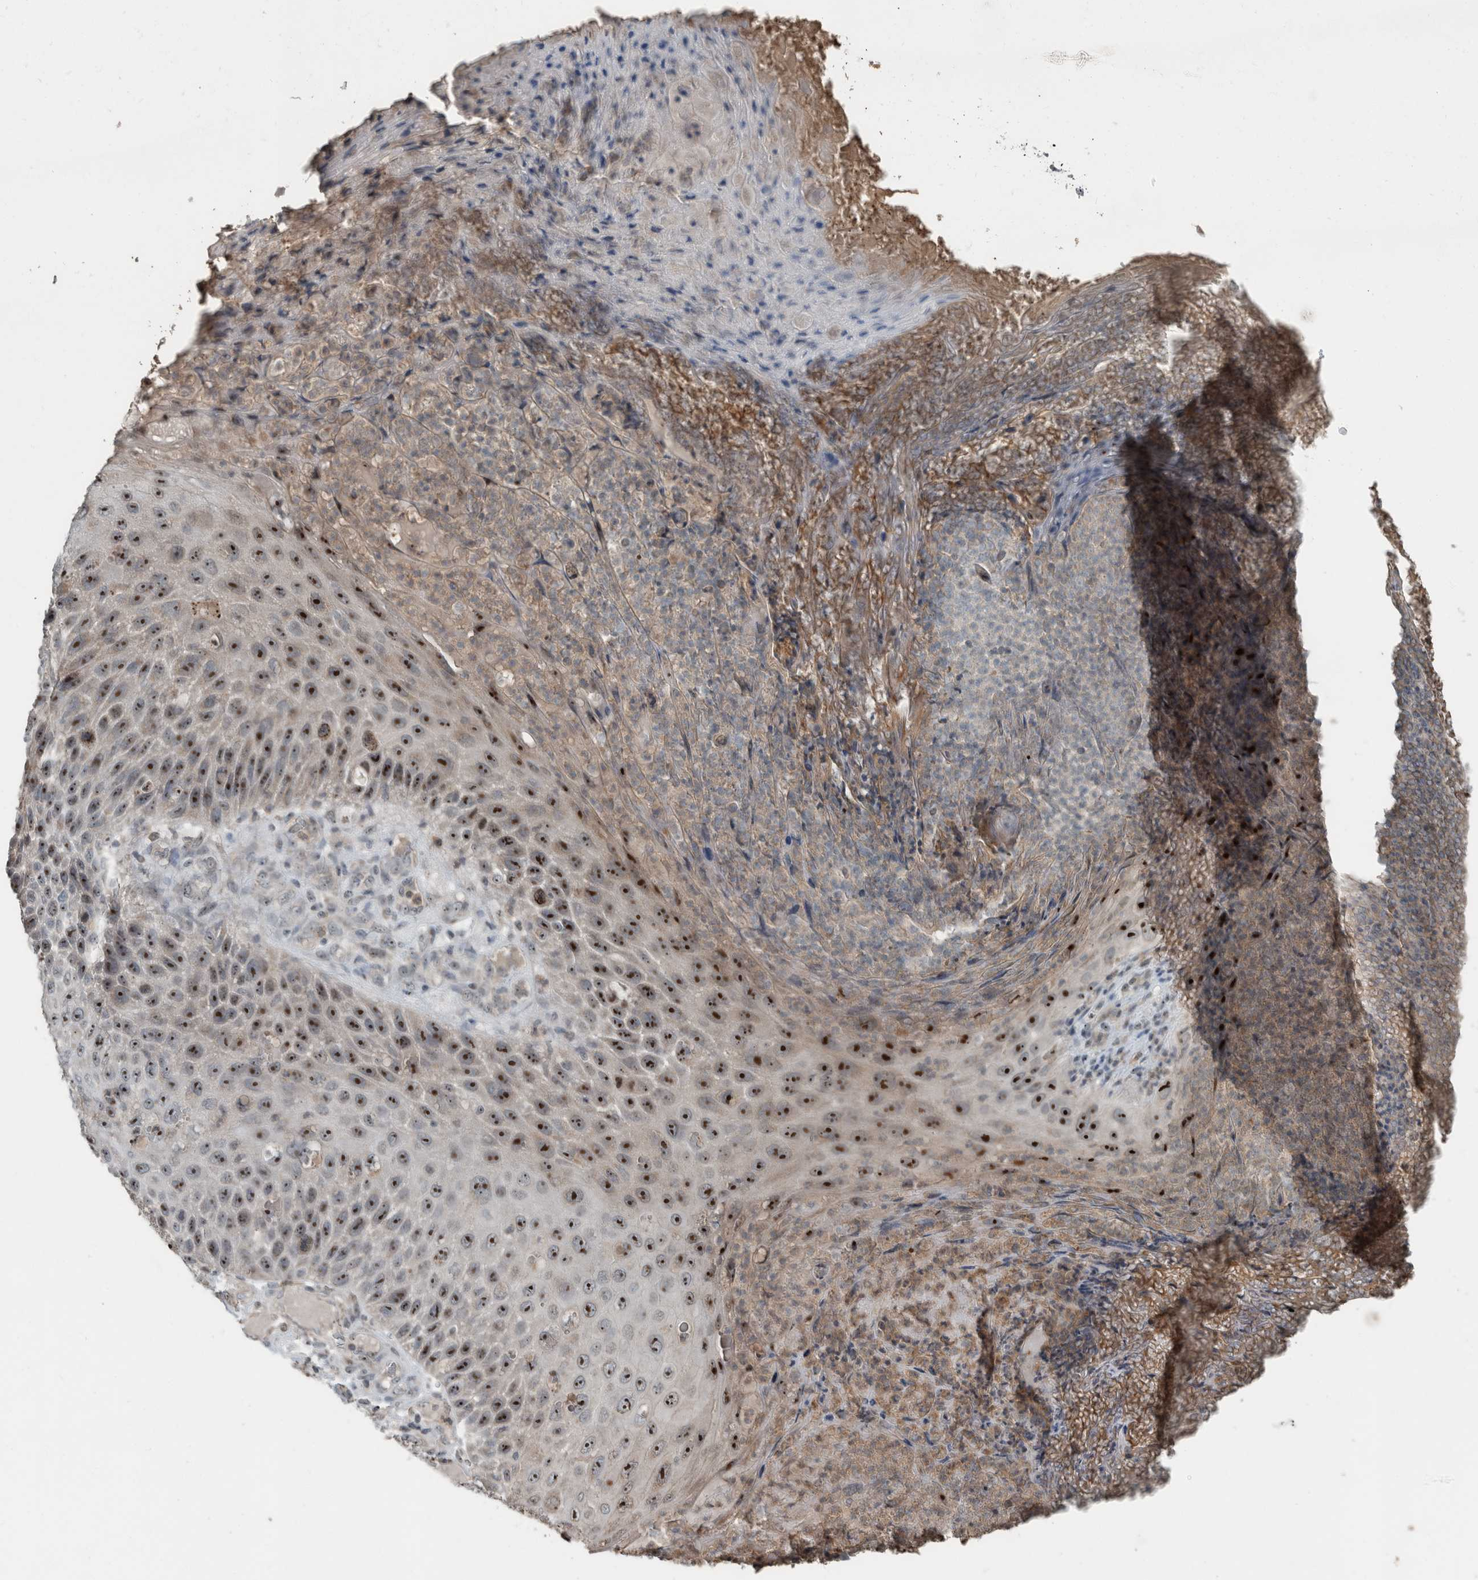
{"staining": {"intensity": "strong", "quantity": "25%-75%", "location": "nuclear"}, "tissue": "skin cancer", "cell_type": "Tumor cells", "image_type": "cancer", "snomed": [{"axis": "morphology", "description": "Squamous cell carcinoma, NOS"}, {"axis": "topography", "description": "Skin"}], "caption": "Immunohistochemistry (IHC) of human skin cancer (squamous cell carcinoma) shows high levels of strong nuclear positivity in approximately 25%-75% of tumor cells. The protein is shown in brown color, while the nuclei are stained blue.", "gene": "RPF1", "patient": {"sex": "female", "age": 88}}